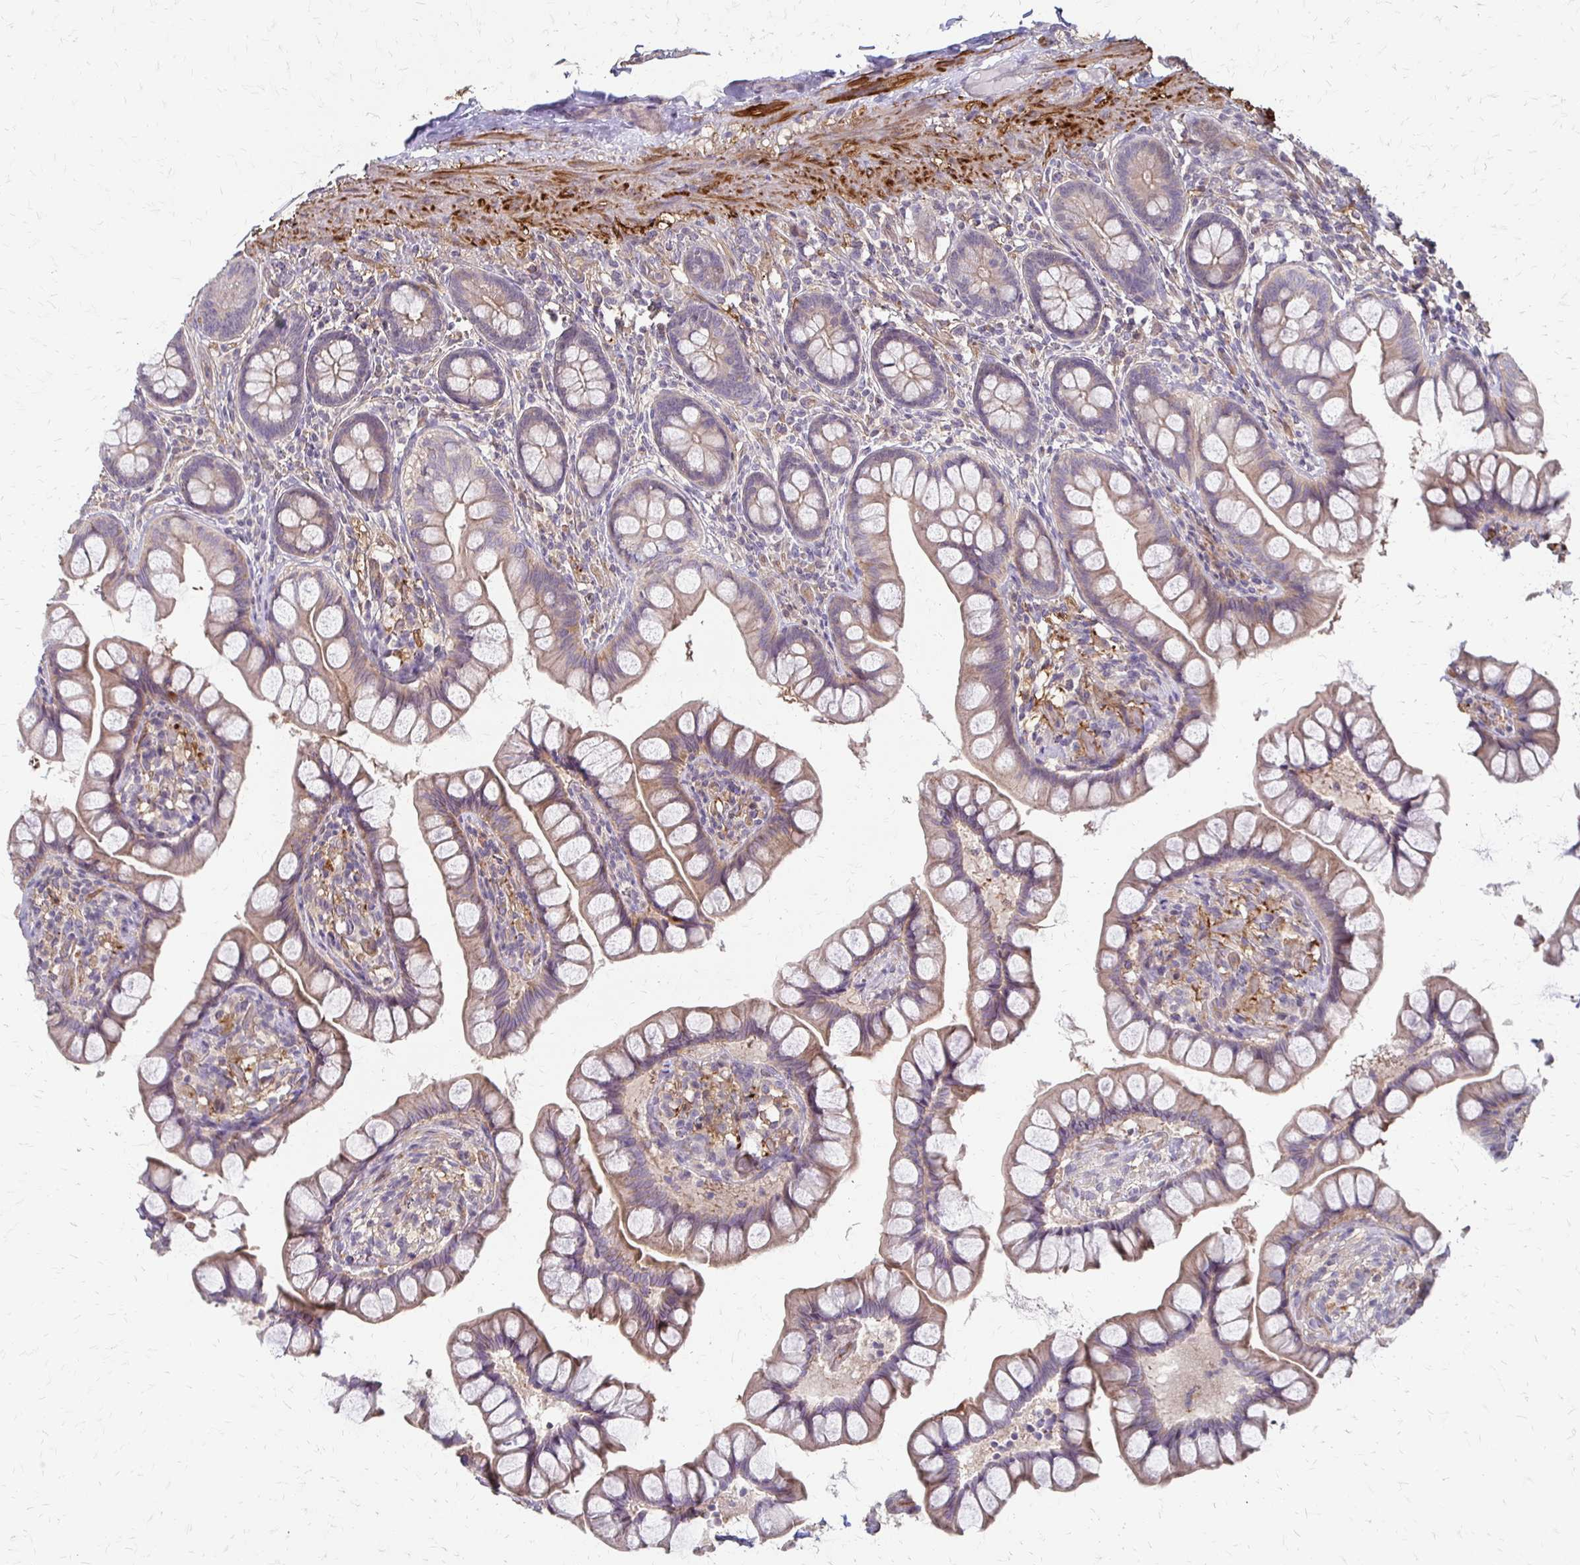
{"staining": {"intensity": "weak", "quantity": ">75%", "location": "cytoplasmic/membranous"}, "tissue": "small intestine", "cell_type": "Glandular cells", "image_type": "normal", "snomed": [{"axis": "morphology", "description": "Normal tissue, NOS"}, {"axis": "topography", "description": "Small intestine"}], "caption": "Weak cytoplasmic/membranous staining for a protein is seen in about >75% of glandular cells of normal small intestine using immunohistochemistry.", "gene": "CFL2", "patient": {"sex": "male", "age": 70}}